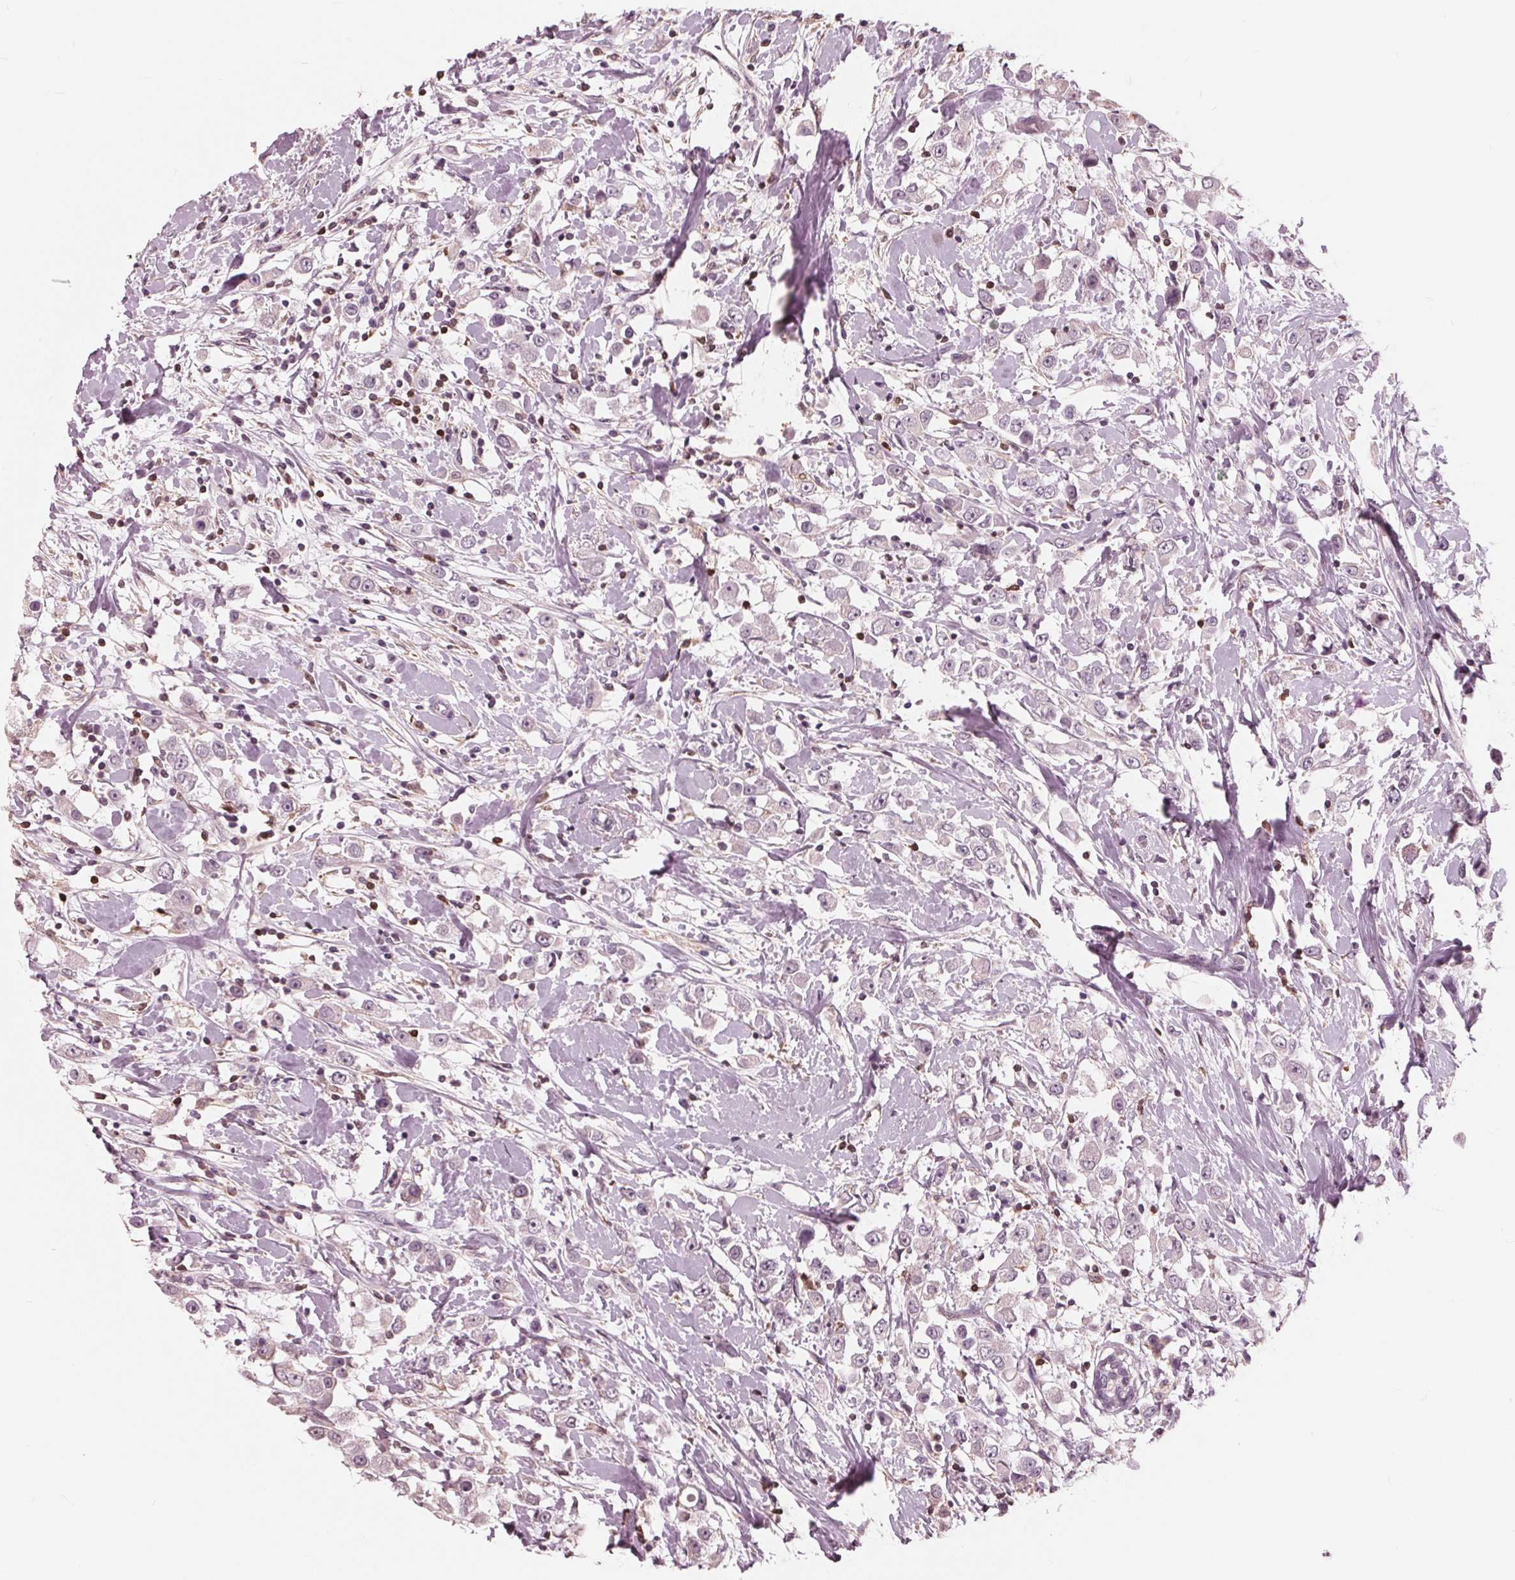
{"staining": {"intensity": "negative", "quantity": "none", "location": "none"}, "tissue": "breast cancer", "cell_type": "Tumor cells", "image_type": "cancer", "snomed": [{"axis": "morphology", "description": "Duct carcinoma"}, {"axis": "topography", "description": "Breast"}], "caption": "This is an immunohistochemistry histopathology image of breast cancer. There is no staining in tumor cells.", "gene": "ING3", "patient": {"sex": "female", "age": 61}}